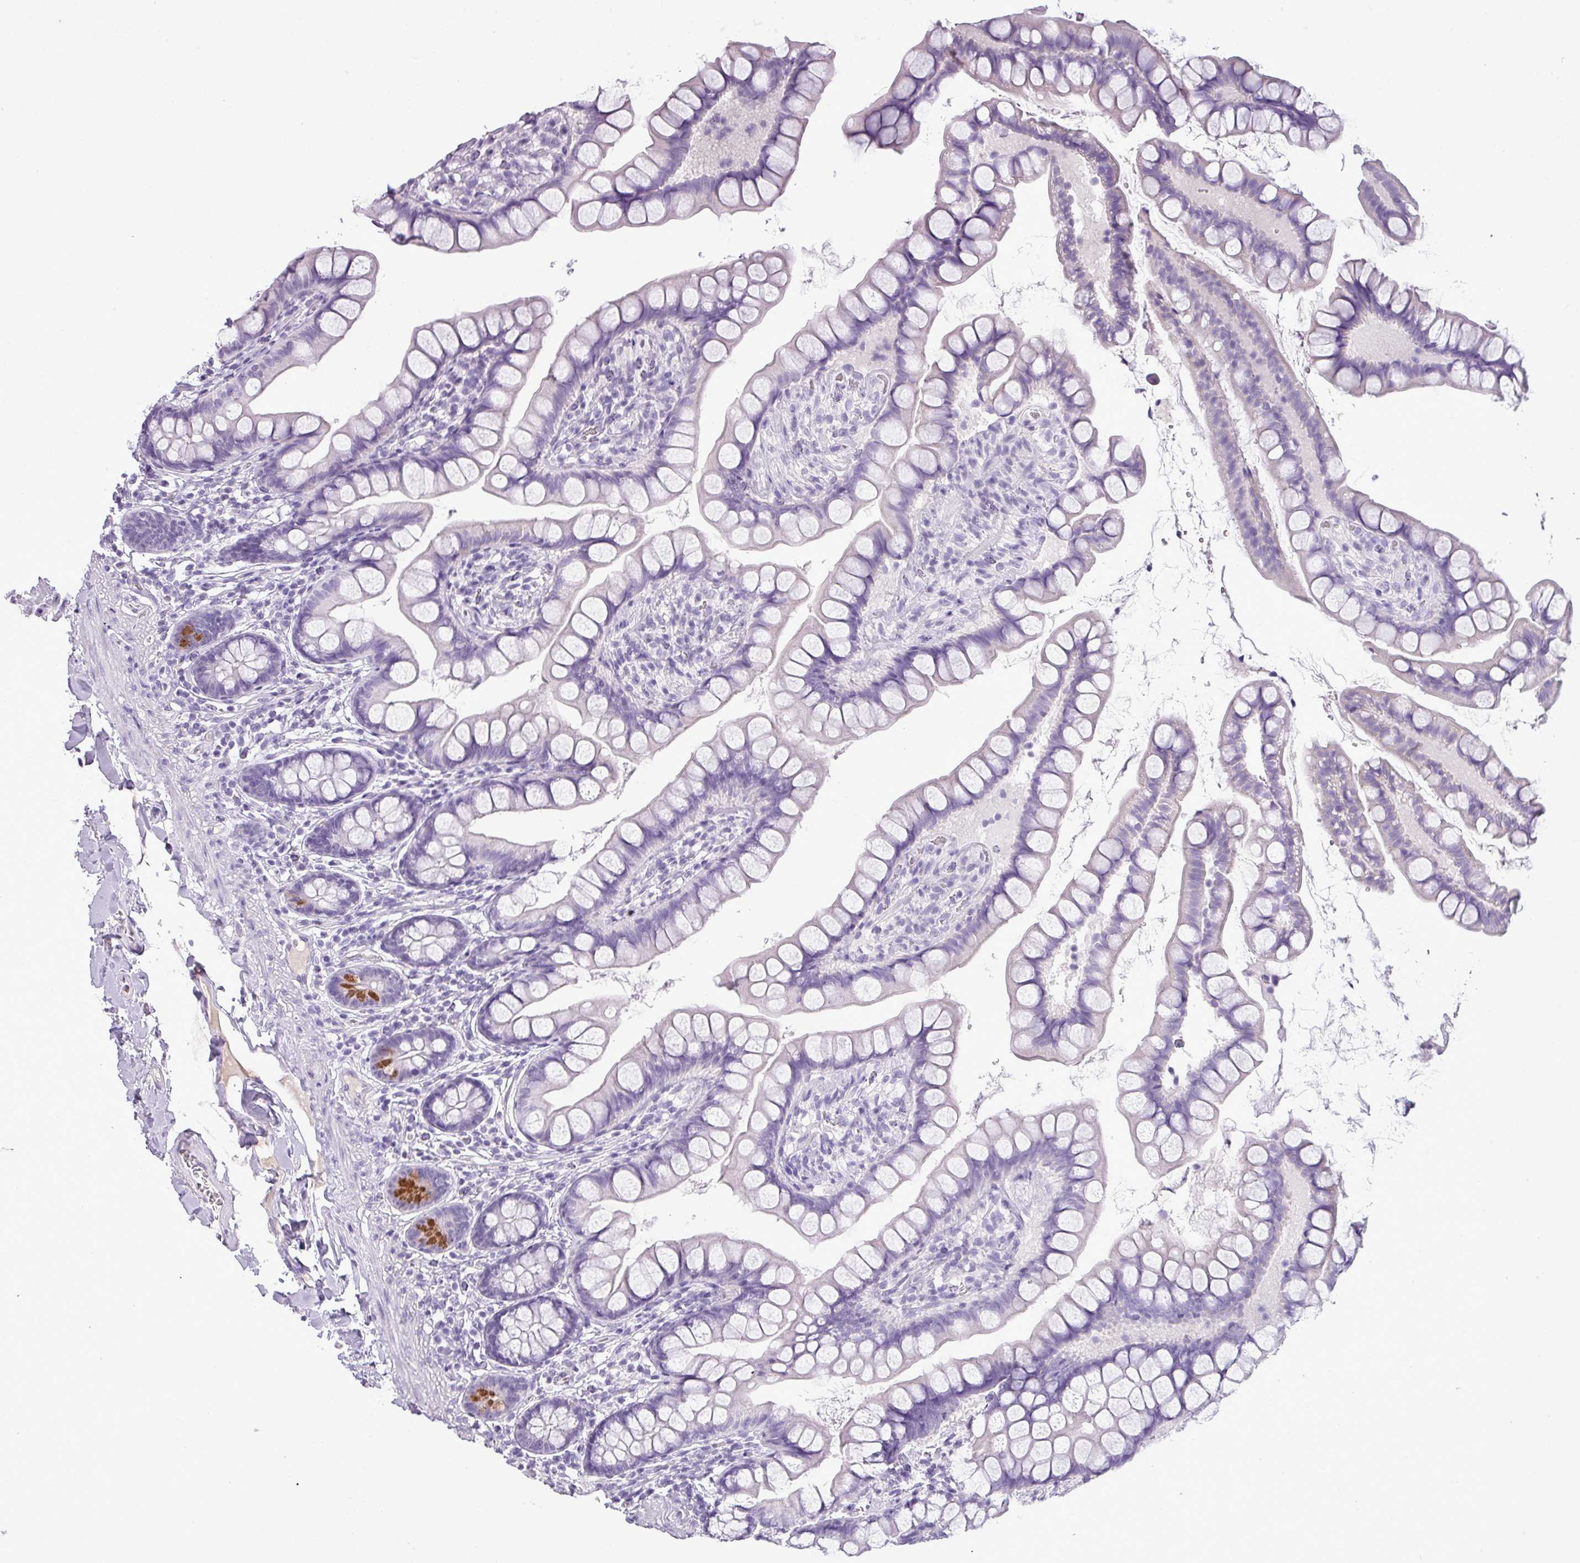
{"staining": {"intensity": "strong", "quantity": "<25%", "location": "cytoplasmic/membranous"}, "tissue": "small intestine", "cell_type": "Glandular cells", "image_type": "normal", "snomed": [{"axis": "morphology", "description": "Normal tissue, NOS"}, {"axis": "topography", "description": "Small intestine"}], "caption": "Protein staining exhibits strong cytoplasmic/membranous positivity in approximately <25% of glandular cells in unremarkable small intestine.", "gene": "TMEM91", "patient": {"sex": "male", "age": 70}}